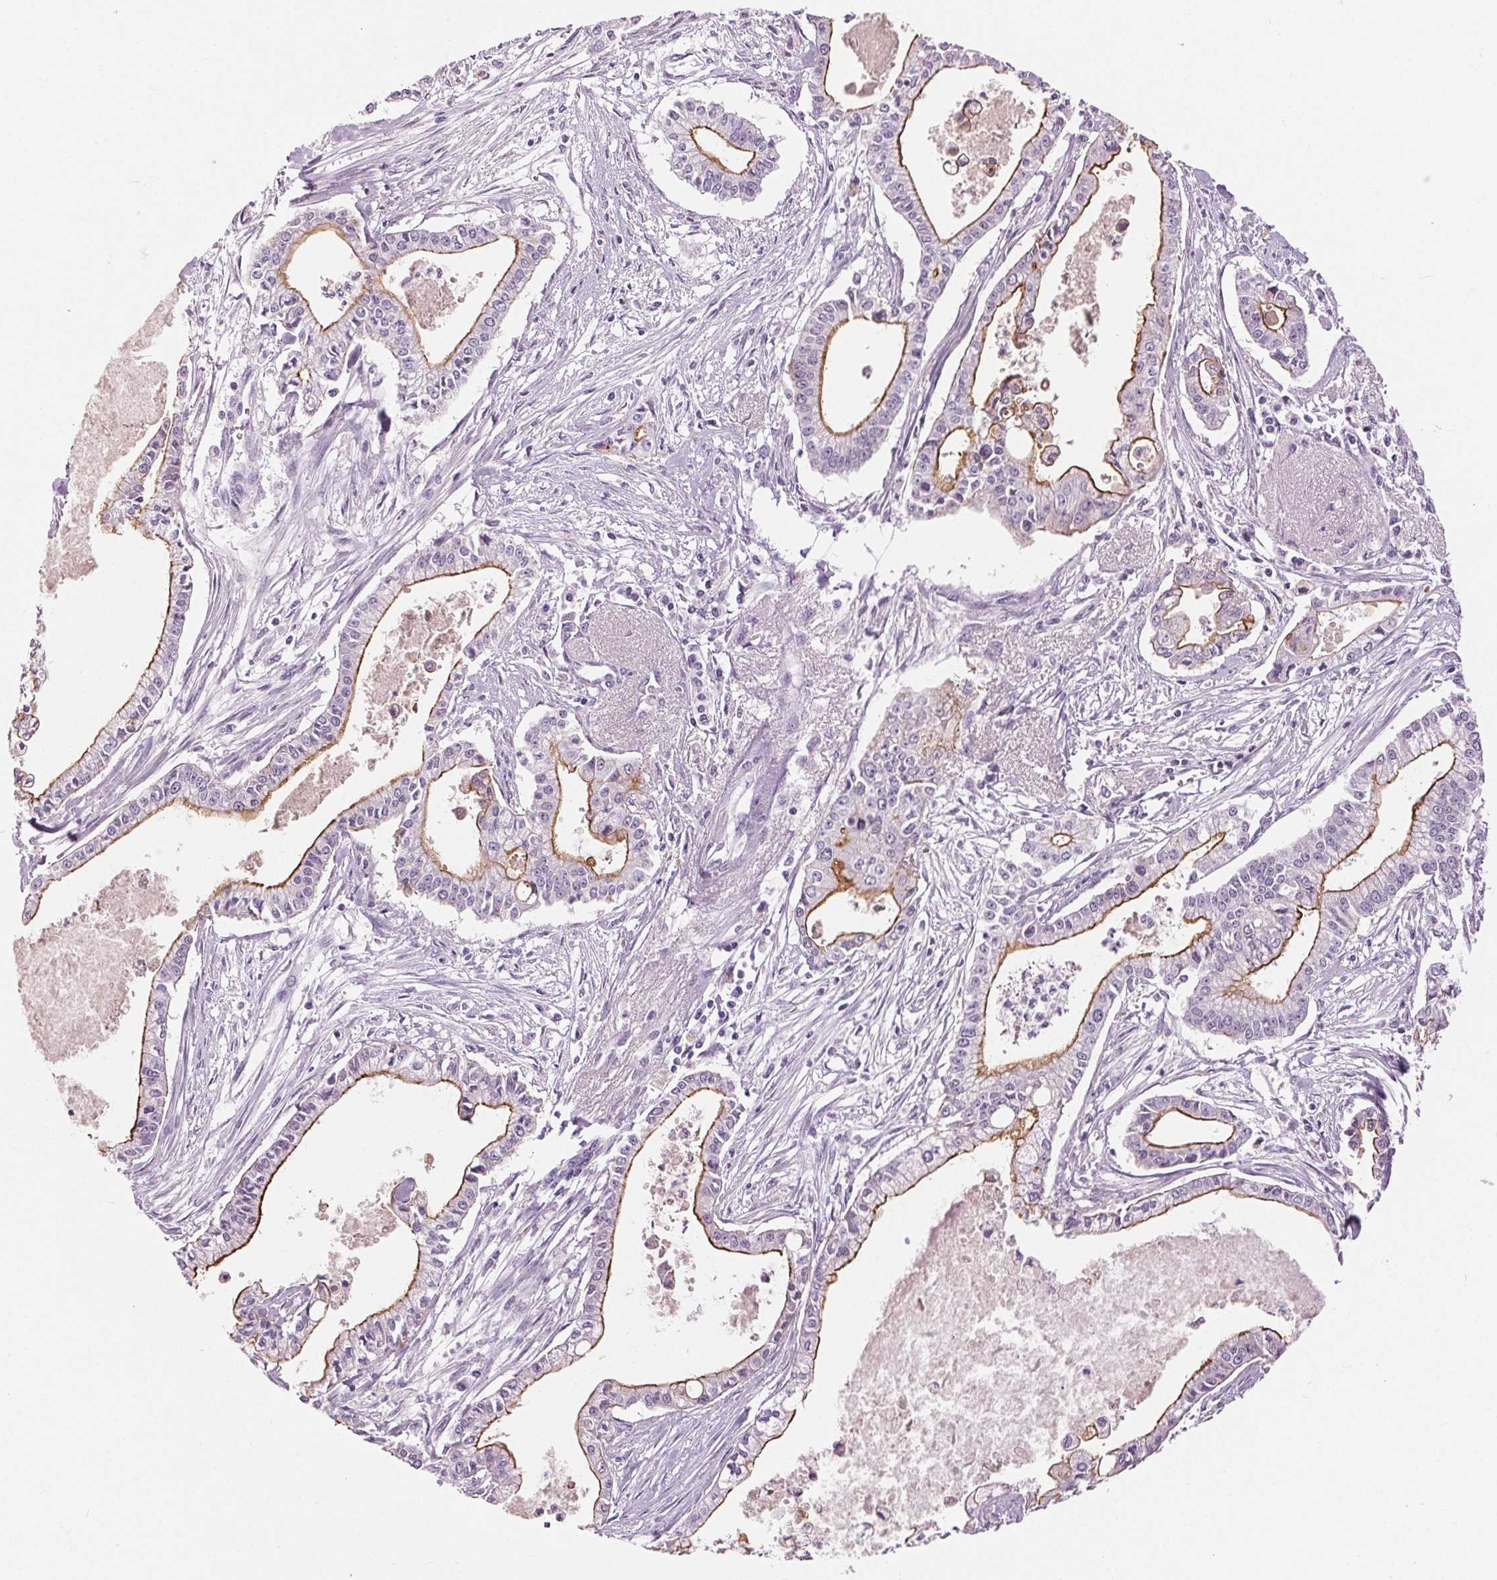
{"staining": {"intensity": "strong", "quantity": "25%-75%", "location": "cytoplasmic/membranous"}, "tissue": "pancreatic cancer", "cell_type": "Tumor cells", "image_type": "cancer", "snomed": [{"axis": "morphology", "description": "Adenocarcinoma, NOS"}, {"axis": "topography", "description": "Pancreas"}], "caption": "This micrograph reveals adenocarcinoma (pancreatic) stained with IHC to label a protein in brown. The cytoplasmic/membranous of tumor cells show strong positivity for the protein. Nuclei are counter-stained blue.", "gene": "MISP", "patient": {"sex": "female", "age": 65}}